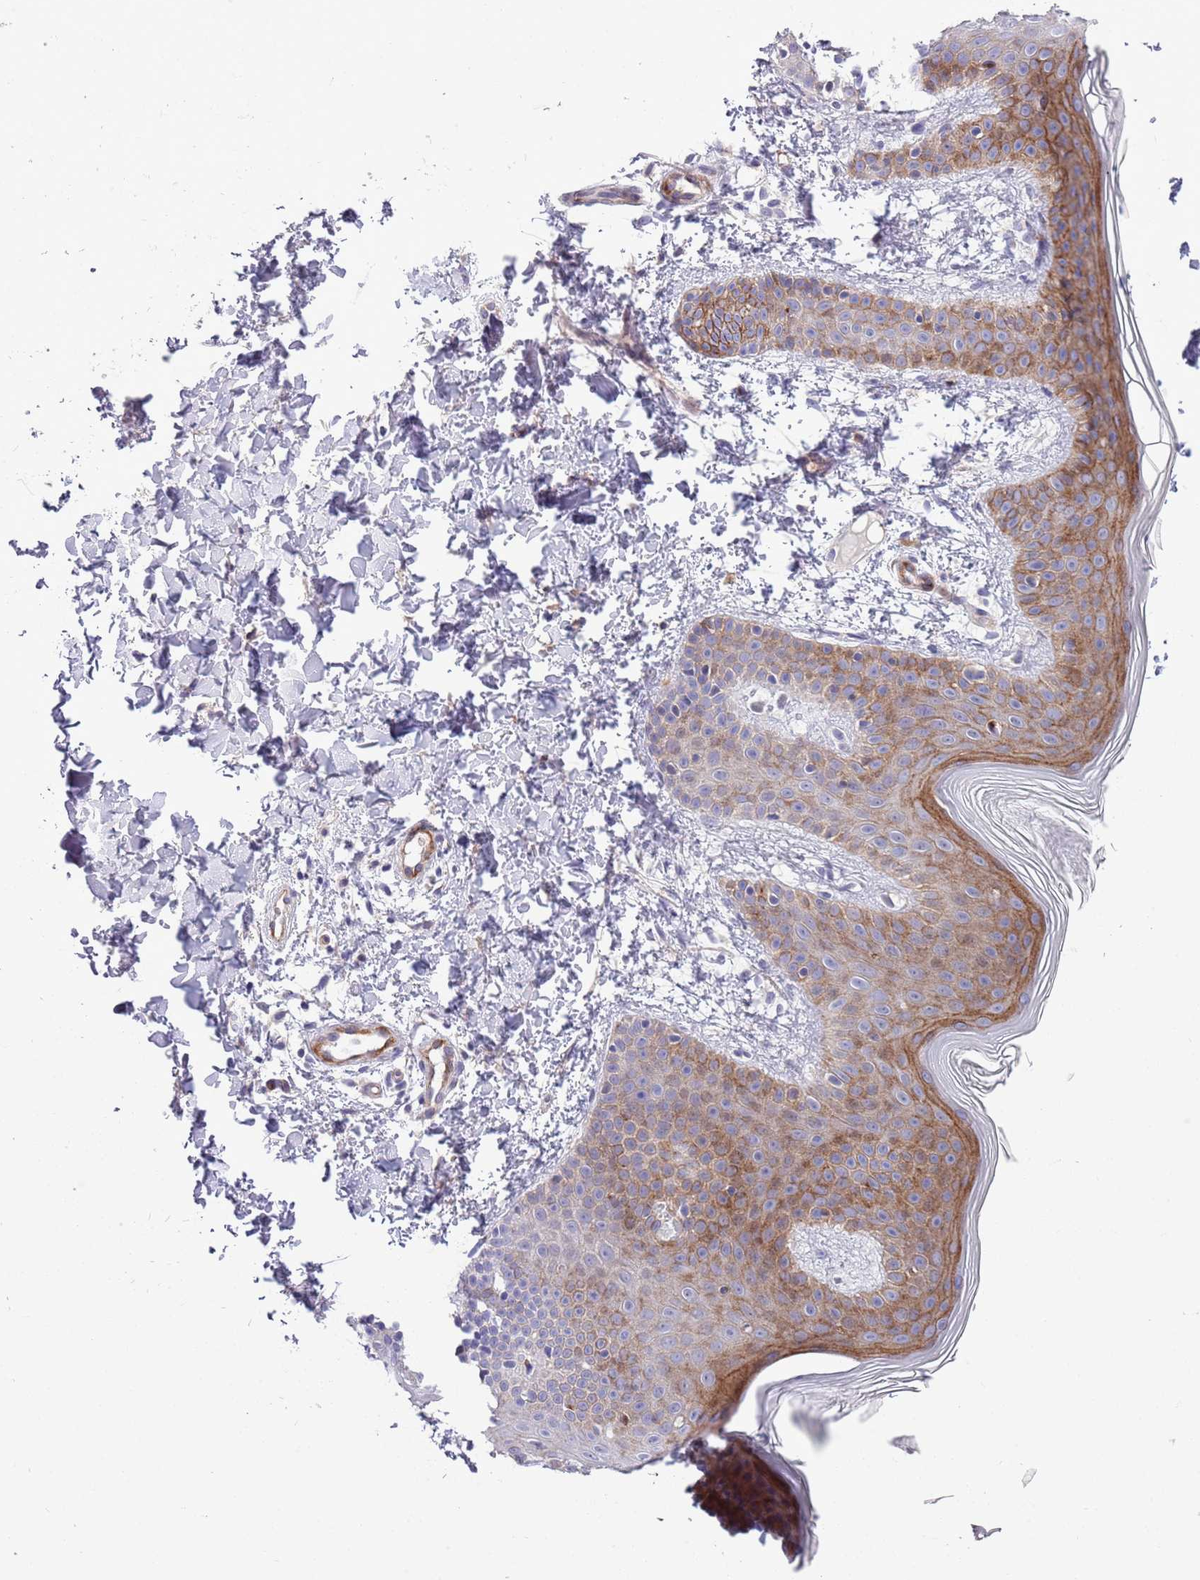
{"staining": {"intensity": "negative", "quantity": "none", "location": "none"}, "tissue": "skin", "cell_type": "Fibroblasts", "image_type": "normal", "snomed": [{"axis": "morphology", "description": "Normal tissue, NOS"}, {"axis": "topography", "description": "Skin"}], "caption": "Immunohistochemistry (IHC) of benign skin exhibits no expression in fibroblasts.", "gene": "MRPL32", "patient": {"sex": "male", "age": 36}}